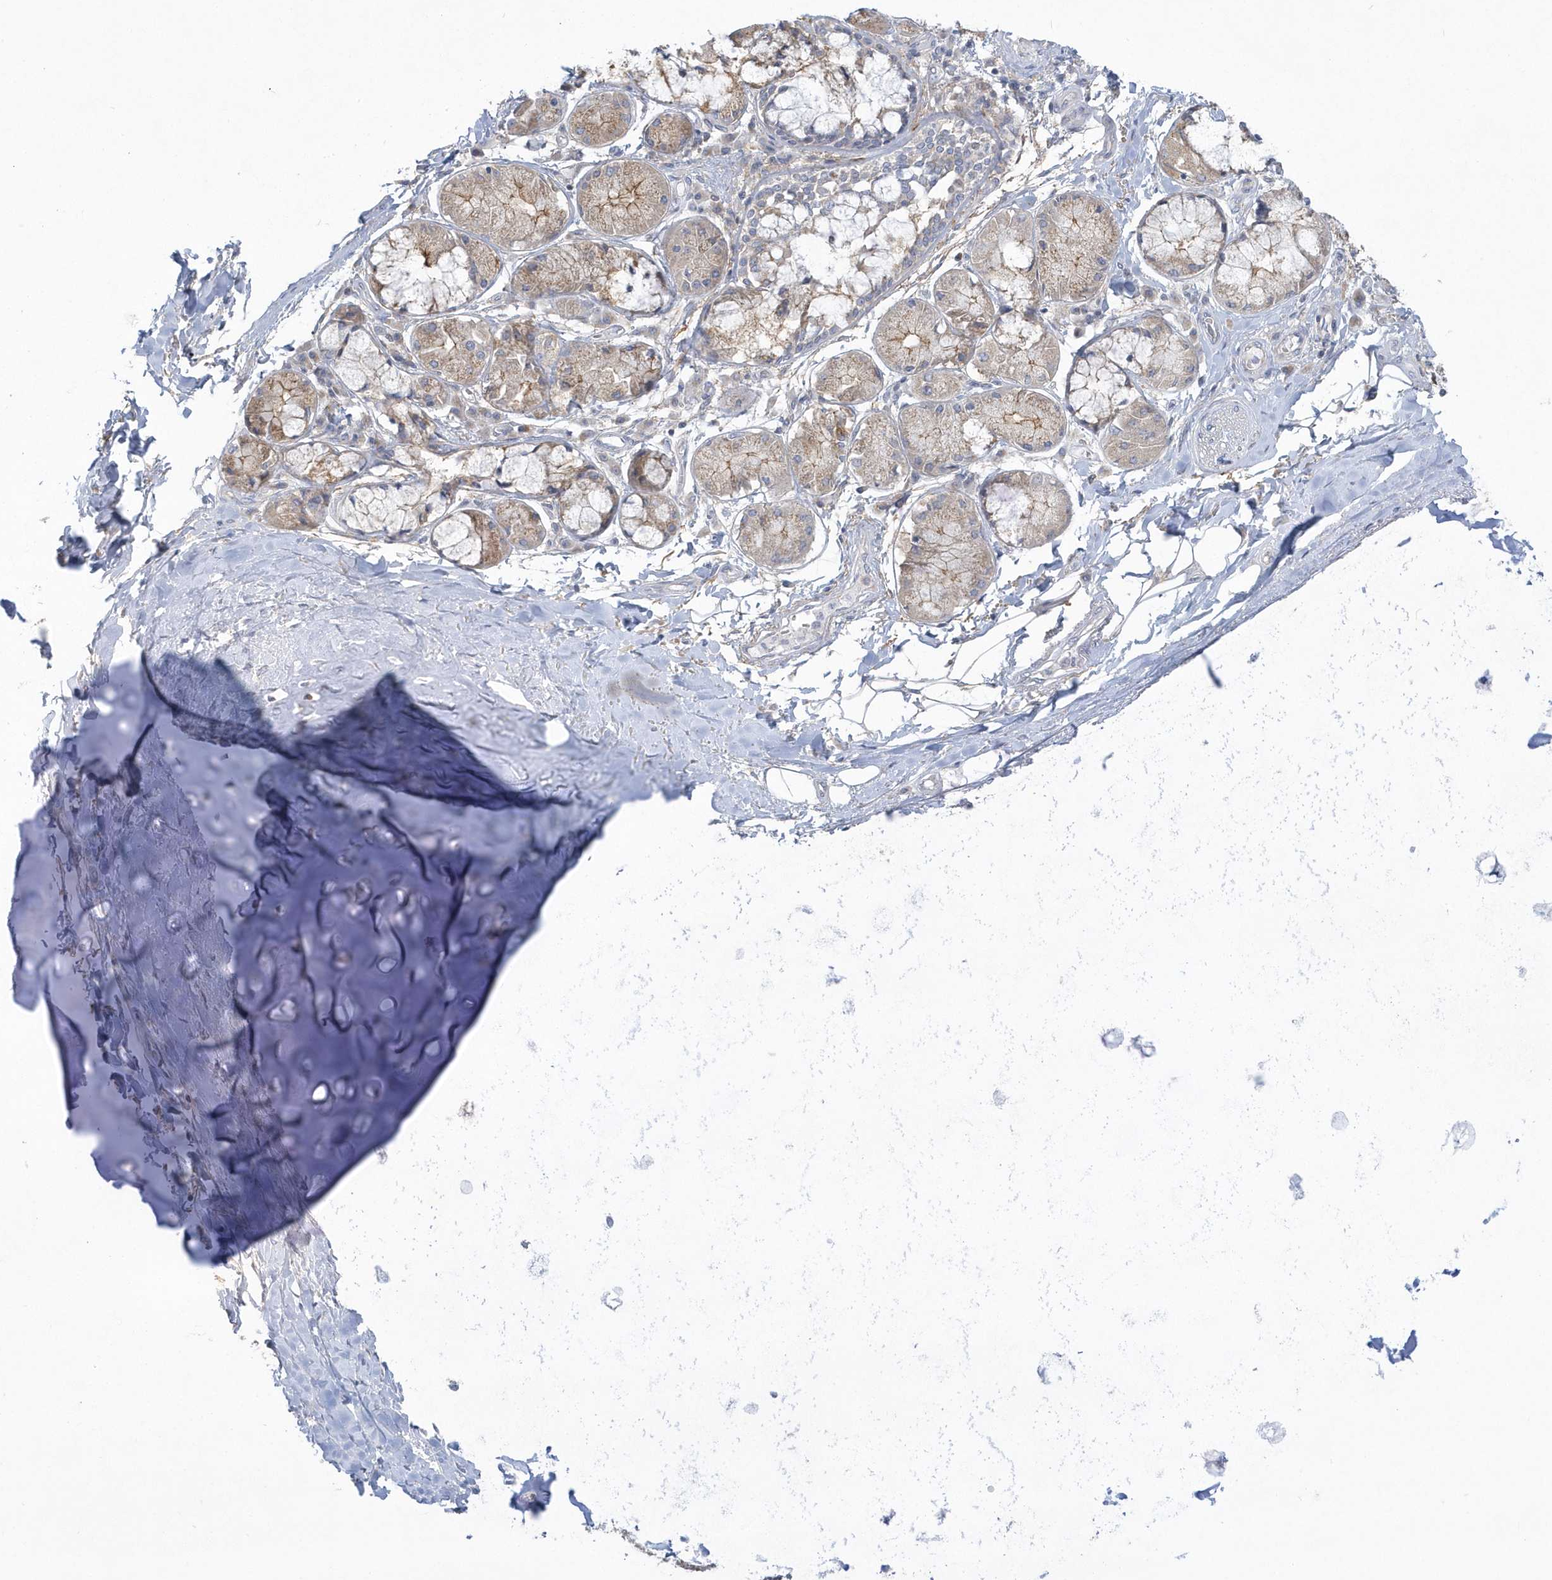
{"staining": {"intensity": "negative", "quantity": "none", "location": "none"}, "tissue": "adipose tissue", "cell_type": "Adipocytes", "image_type": "normal", "snomed": [{"axis": "morphology", "description": "Normal tissue, NOS"}, {"axis": "topography", "description": "Cartilage tissue"}, {"axis": "topography", "description": "Bronchus"}, {"axis": "topography", "description": "Lung"}, {"axis": "topography", "description": "Peripheral nerve tissue"}], "caption": "Micrograph shows no significant protein staining in adipocytes of benign adipose tissue.", "gene": "DNAJC18", "patient": {"sex": "female", "age": 49}}